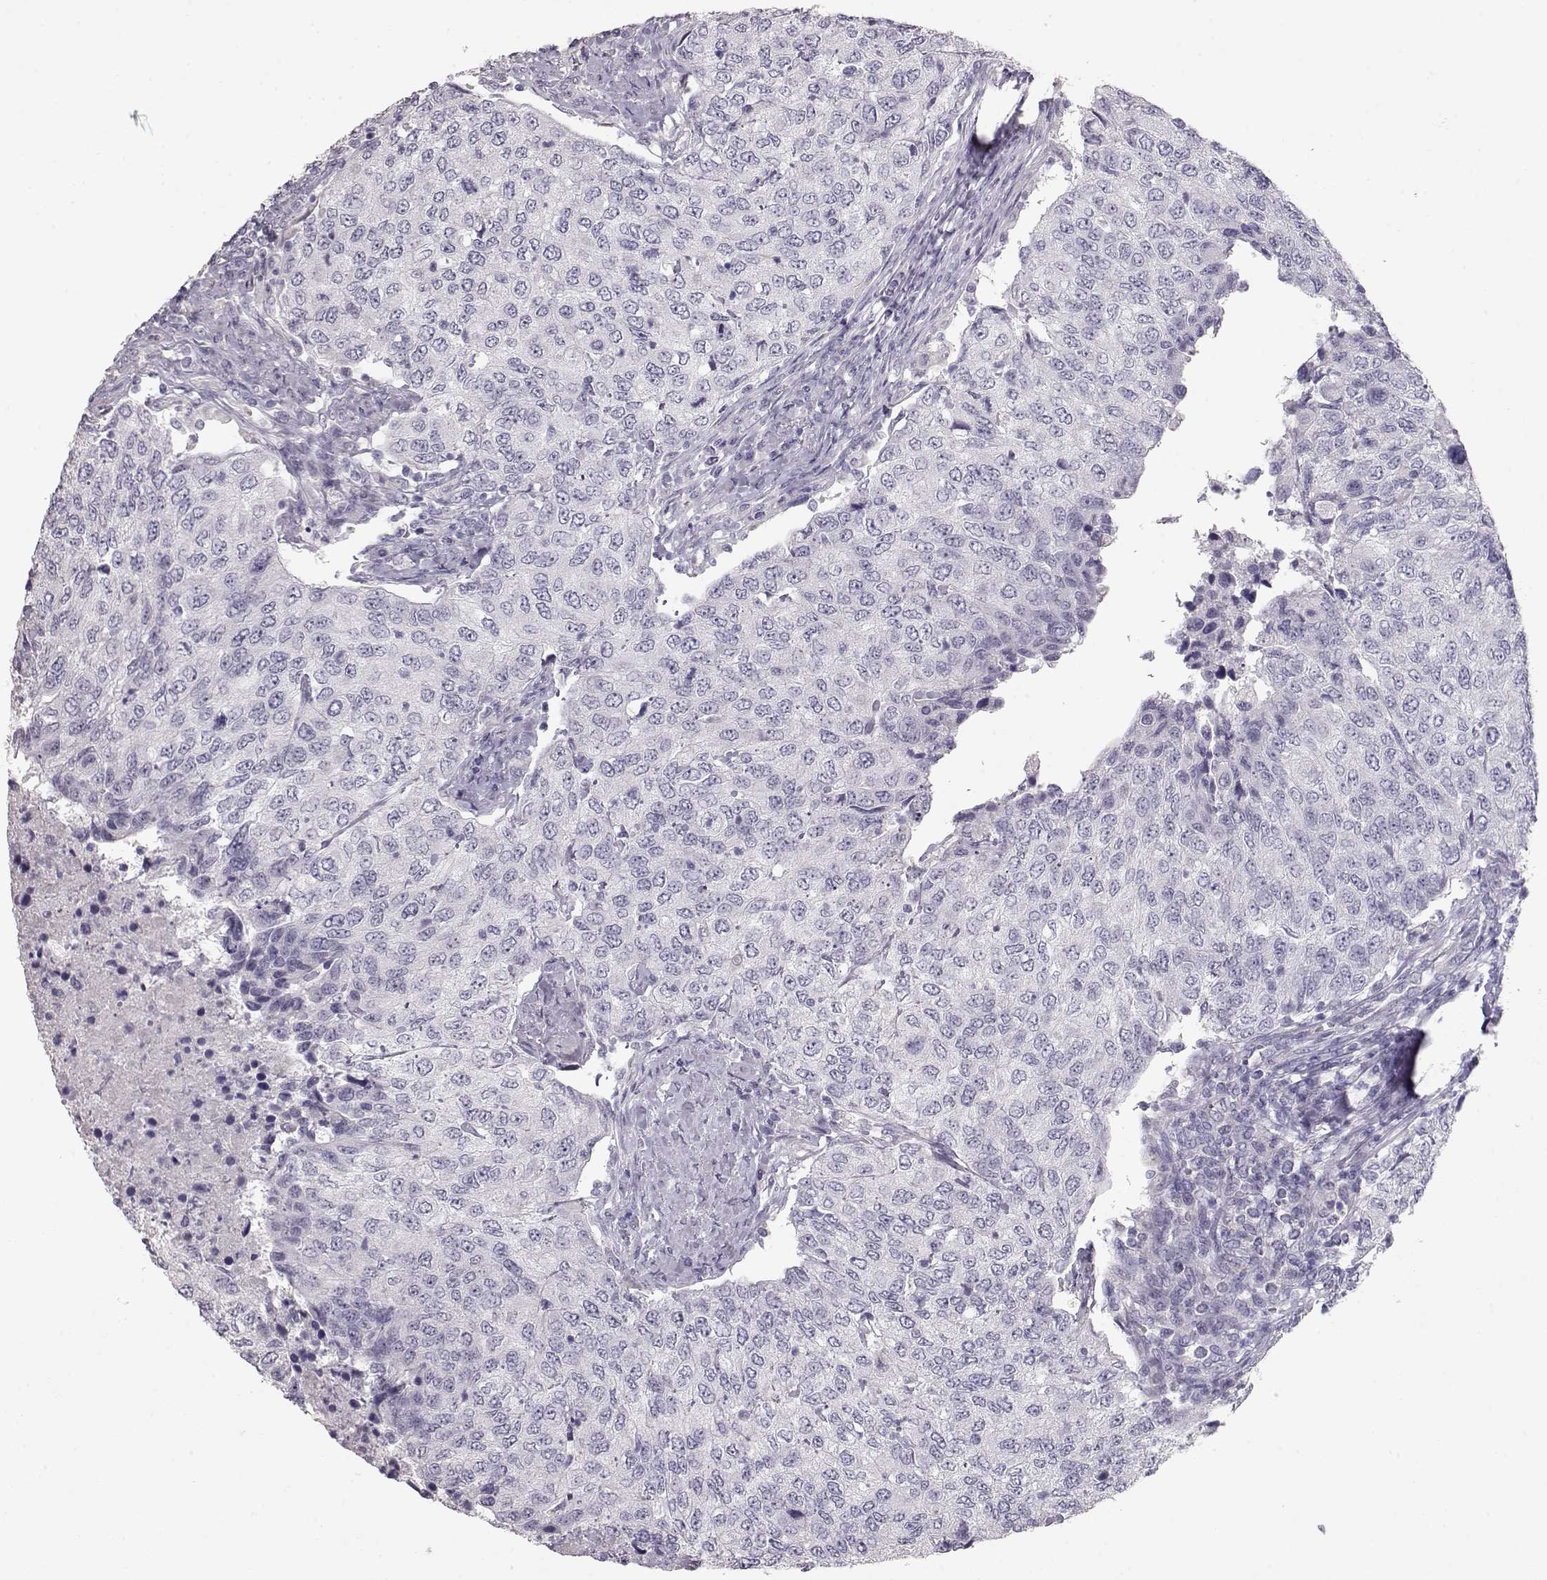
{"staining": {"intensity": "negative", "quantity": "none", "location": "none"}, "tissue": "urothelial cancer", "cell_type": "Tumor cells", "image_type": "cancer", "snomed": [{"axis": "morphology", "description": "Urothelial carcinoma, High grade"}, {"axis": "topography", "description": "Urinary bladder"}], "caption": "This is an immunohistochemistry histopathology image of high-grade urothelial carcinoma. There is no positivity in tumor cells.", "gene": "SLC18A1", "patient": {"sex": "female", "age": 78}}